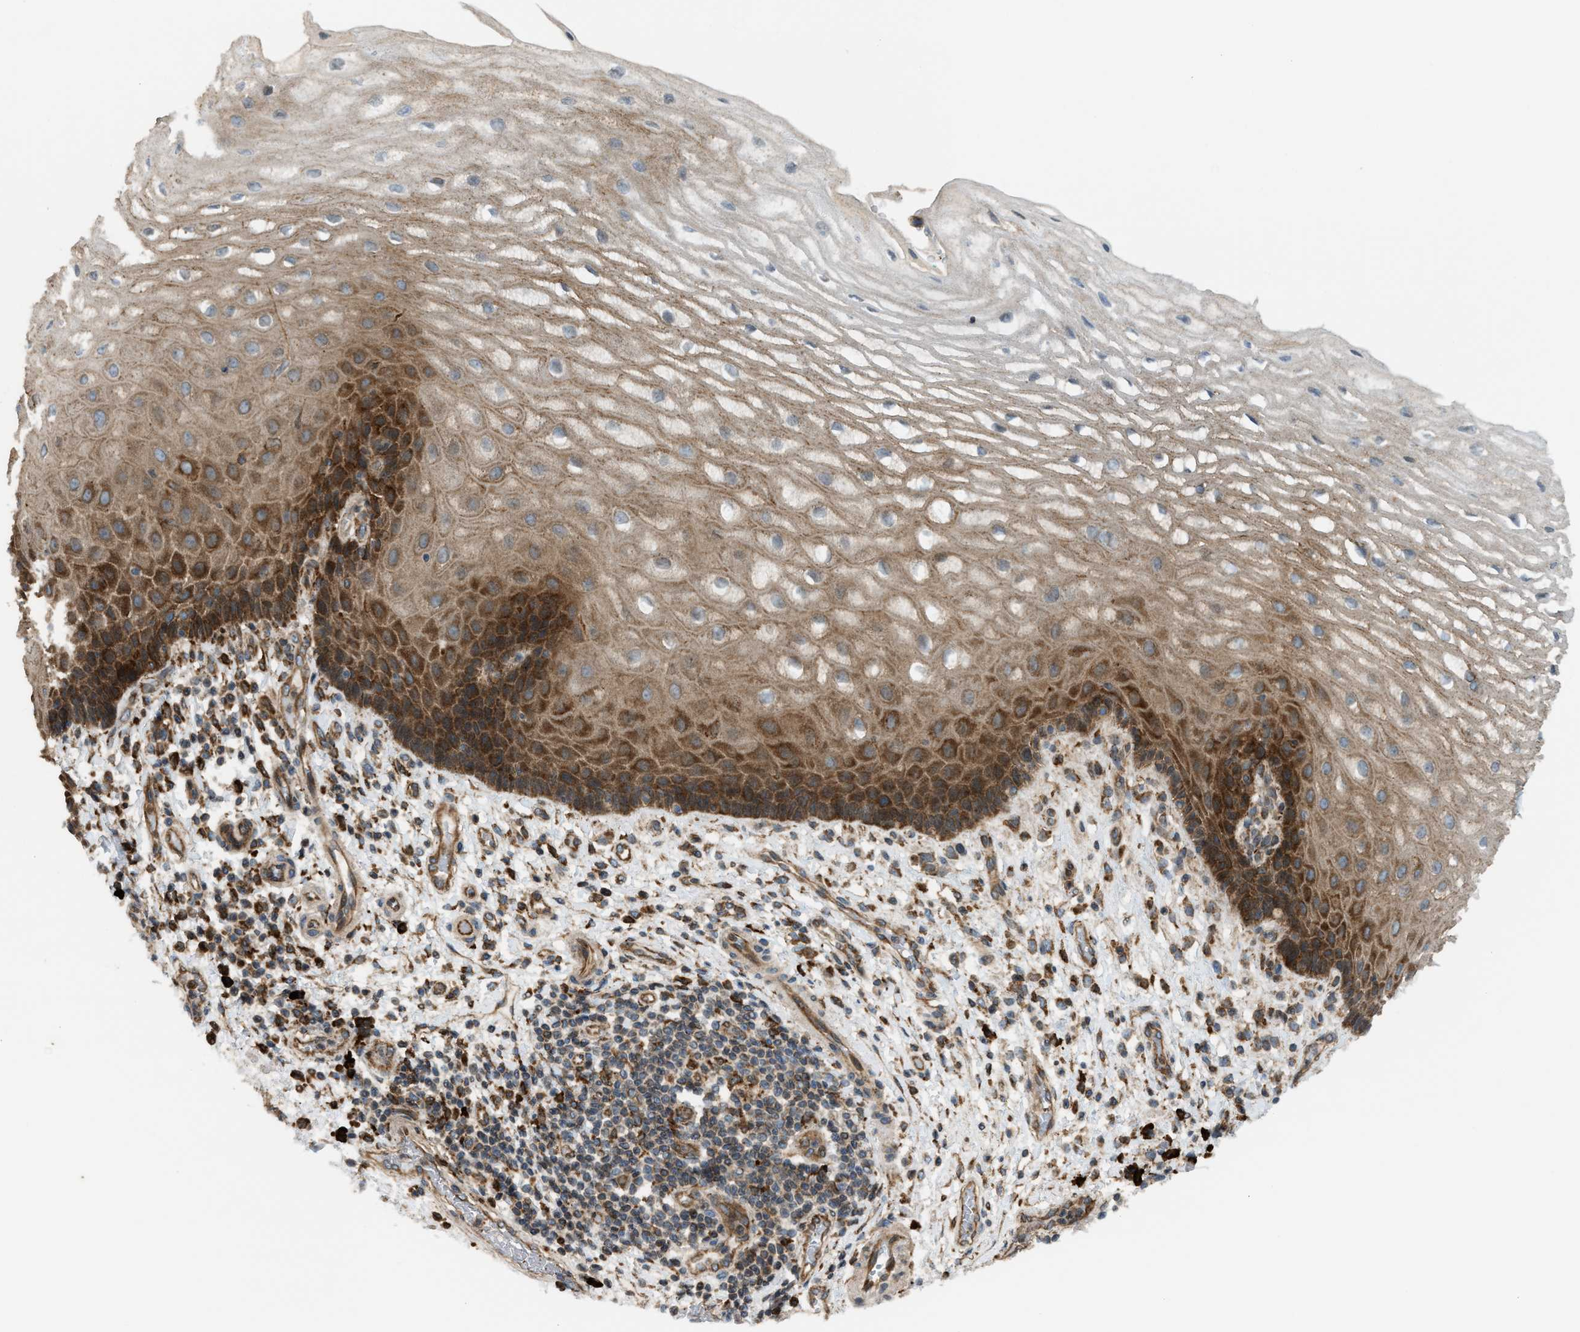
{"staining": {"intensity": "moderate", "quantity": ">75%", "location": "cytoplasmic/membranous"}, "tissue": "esophagus", "cell_type": "Squamous epithelial cells", "image_type": "normal", "snomed": [{"axis": "morphology", "description": "Normal tissue, NOS"}, {"axis": "topography", "description": "Esophagus"}], "caption": "This is a micrograph of immunohistochemistry staining of benign esophagus, which shows moderate expression in the cytoplasmic/membranous of squamous epithelial cells.", "gene": "BAIAP2L1", "patient": {"sex": "male", "age": 54}}